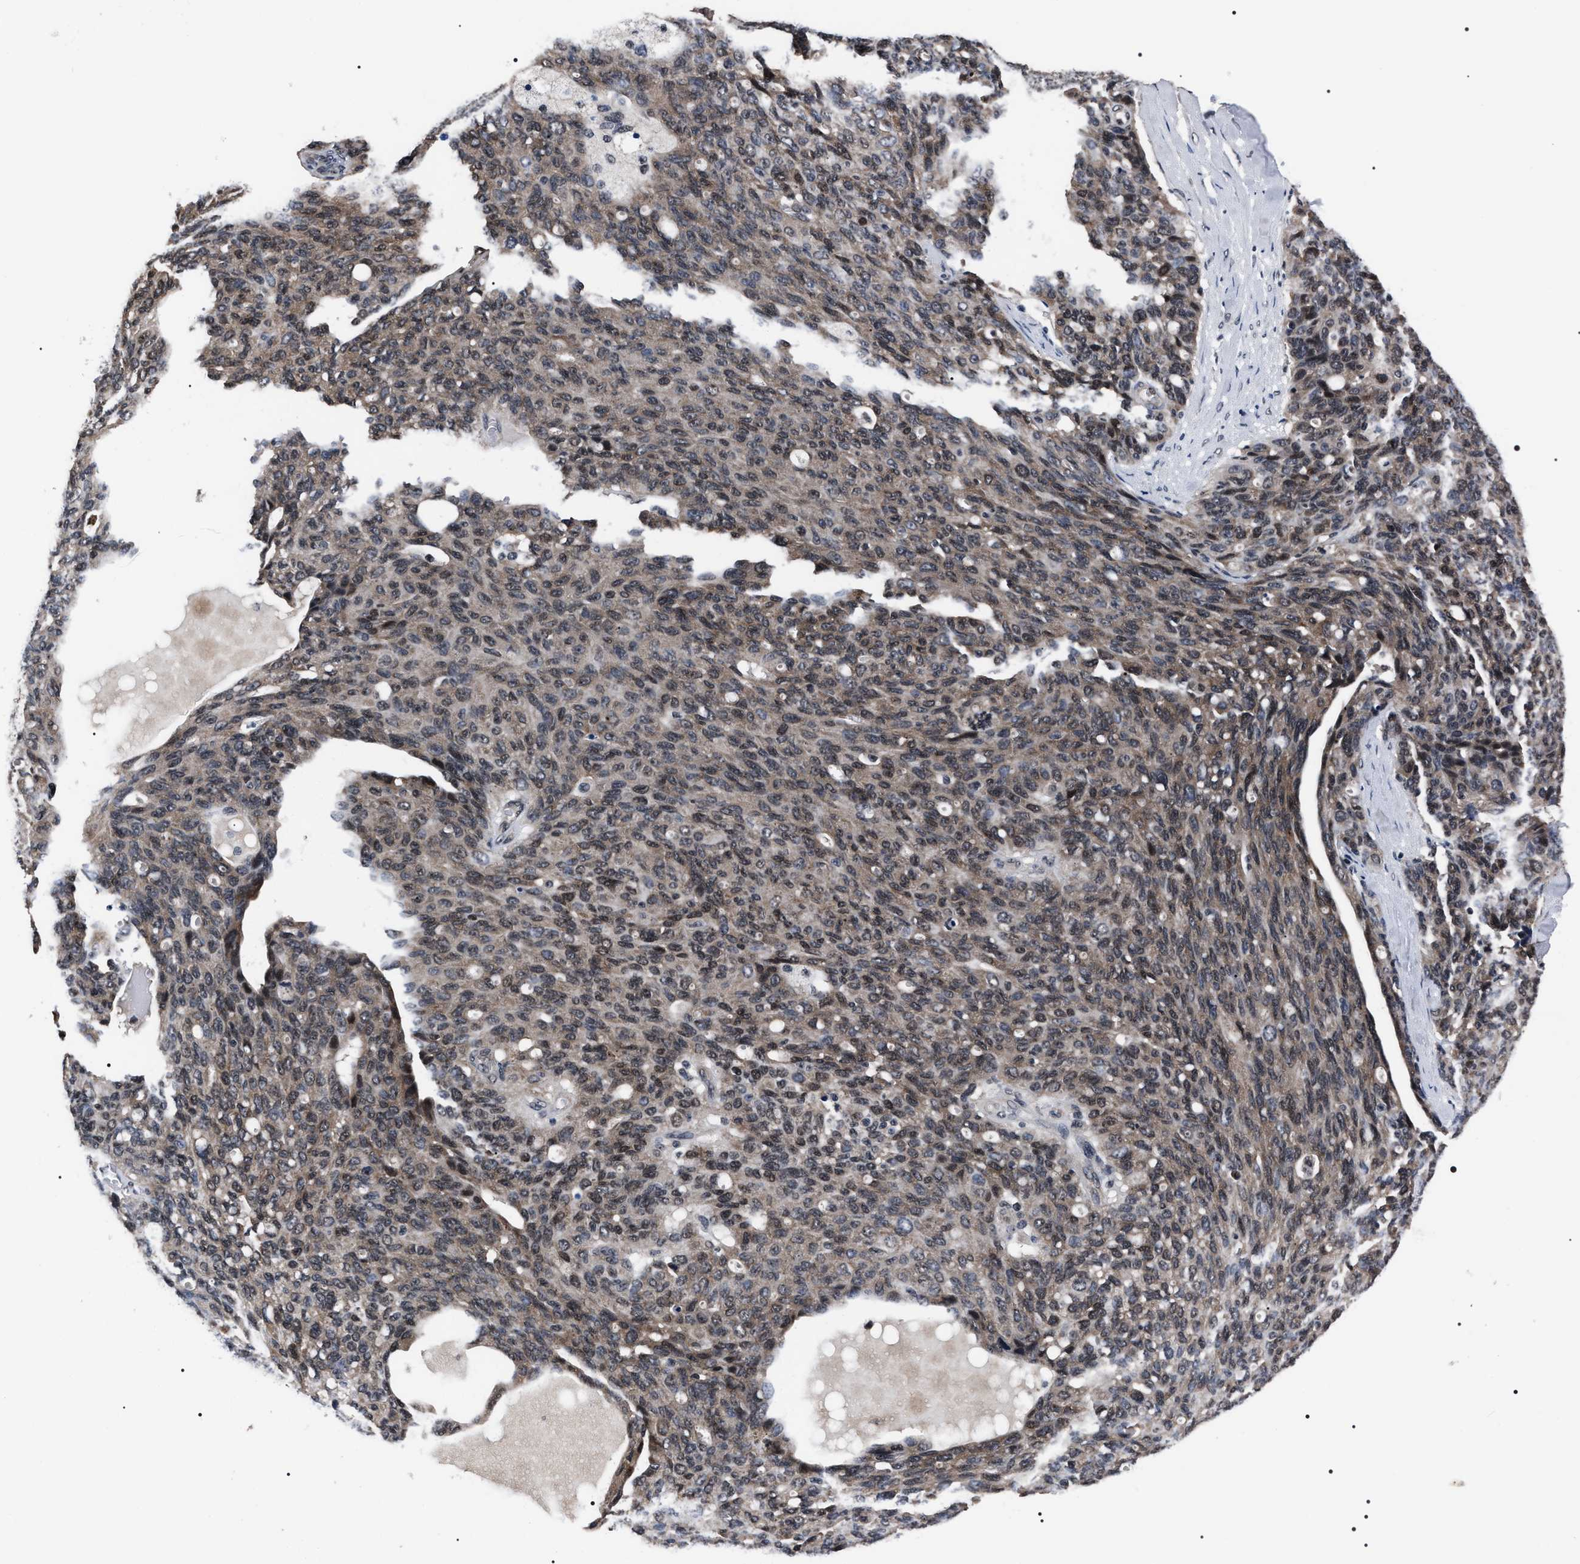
{"staining": {"intensity": "weak", "quantity": ">75%", "location": "cytoplasmic/membranous"}, "tissue": "ovarian cancer", "cell_type": "Tumor cells", "image_type": "cancer", "snomed": [{"axis": "morphology", "description": "Carcinoma, endometroid"}, {"axis": "topography", "description": "Ovary"}], "caption": "This is a micrograph of immunohistochemistry staining of ovarian cancer, which shows weak positivity in the cytoplasmic/membranous of tumor cells.", "gene": "CSNK2A1", "patient": {"sex": "female", "age": 60}}